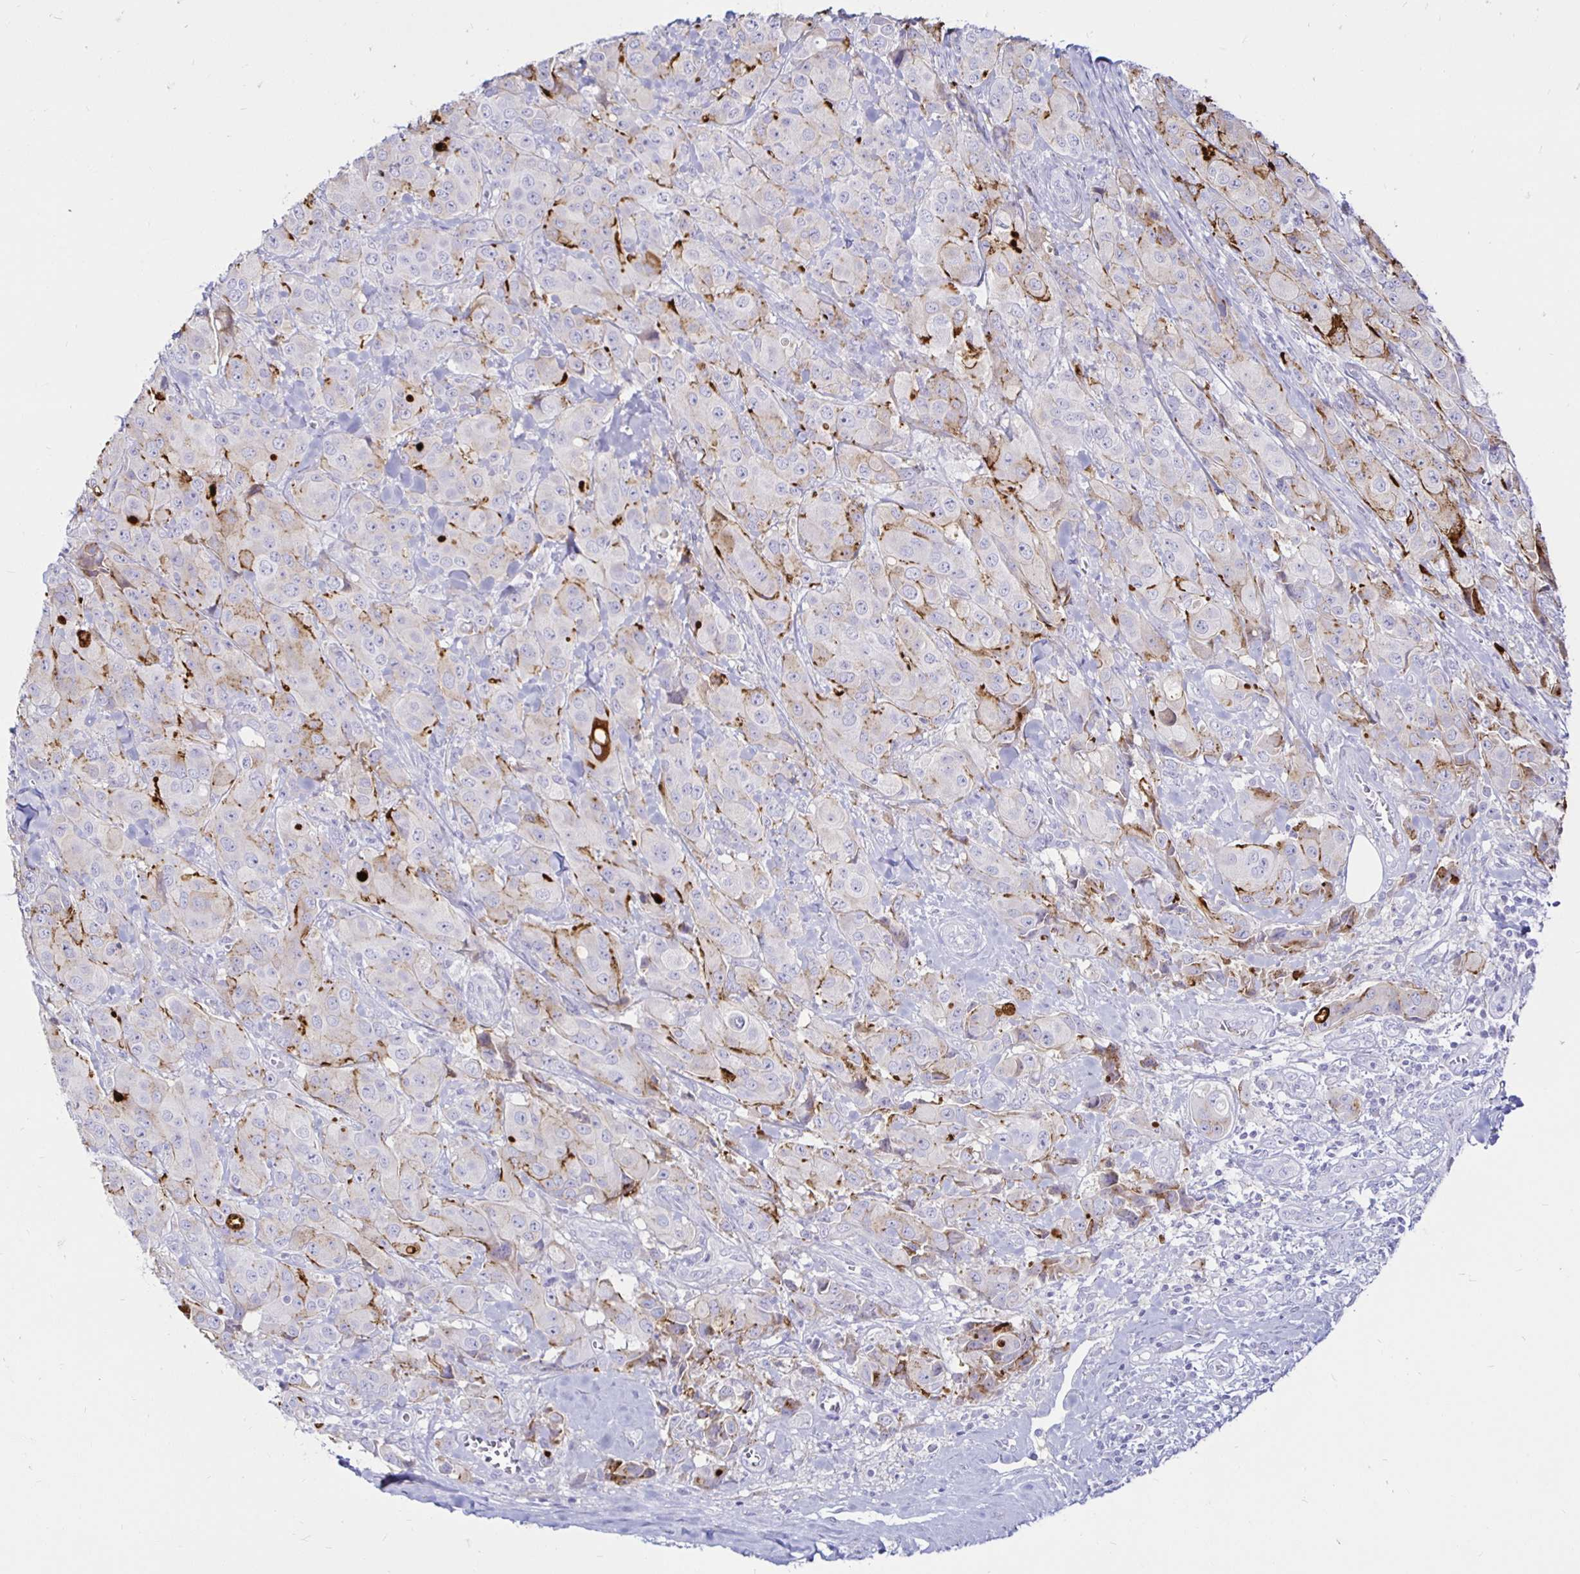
{"staining": {"intensity": "strong", "quantity": "<25%", "location": "cytoplasmic/membranous"}, "tissue": "breast cancer", "cell_type": "Tumor cells", "image_type": "cancer", "snomed": [{"axis": "morphology", "description": "Normal tissue, NOS"}, {"axis": "morphology", "description": "Duct carcinoma"}, {"axis": "topography", "description": "Breast"}], "caption": "The micrograph displays immunohistochemical staining of breast cancer (invasive ductal carcinoma). There is strong cytoplasmic/membranous expression is appreciated in about <25% of tumor cells.", "gene": "TIMP1", "patient": {"sex": "female", "age": 43}}